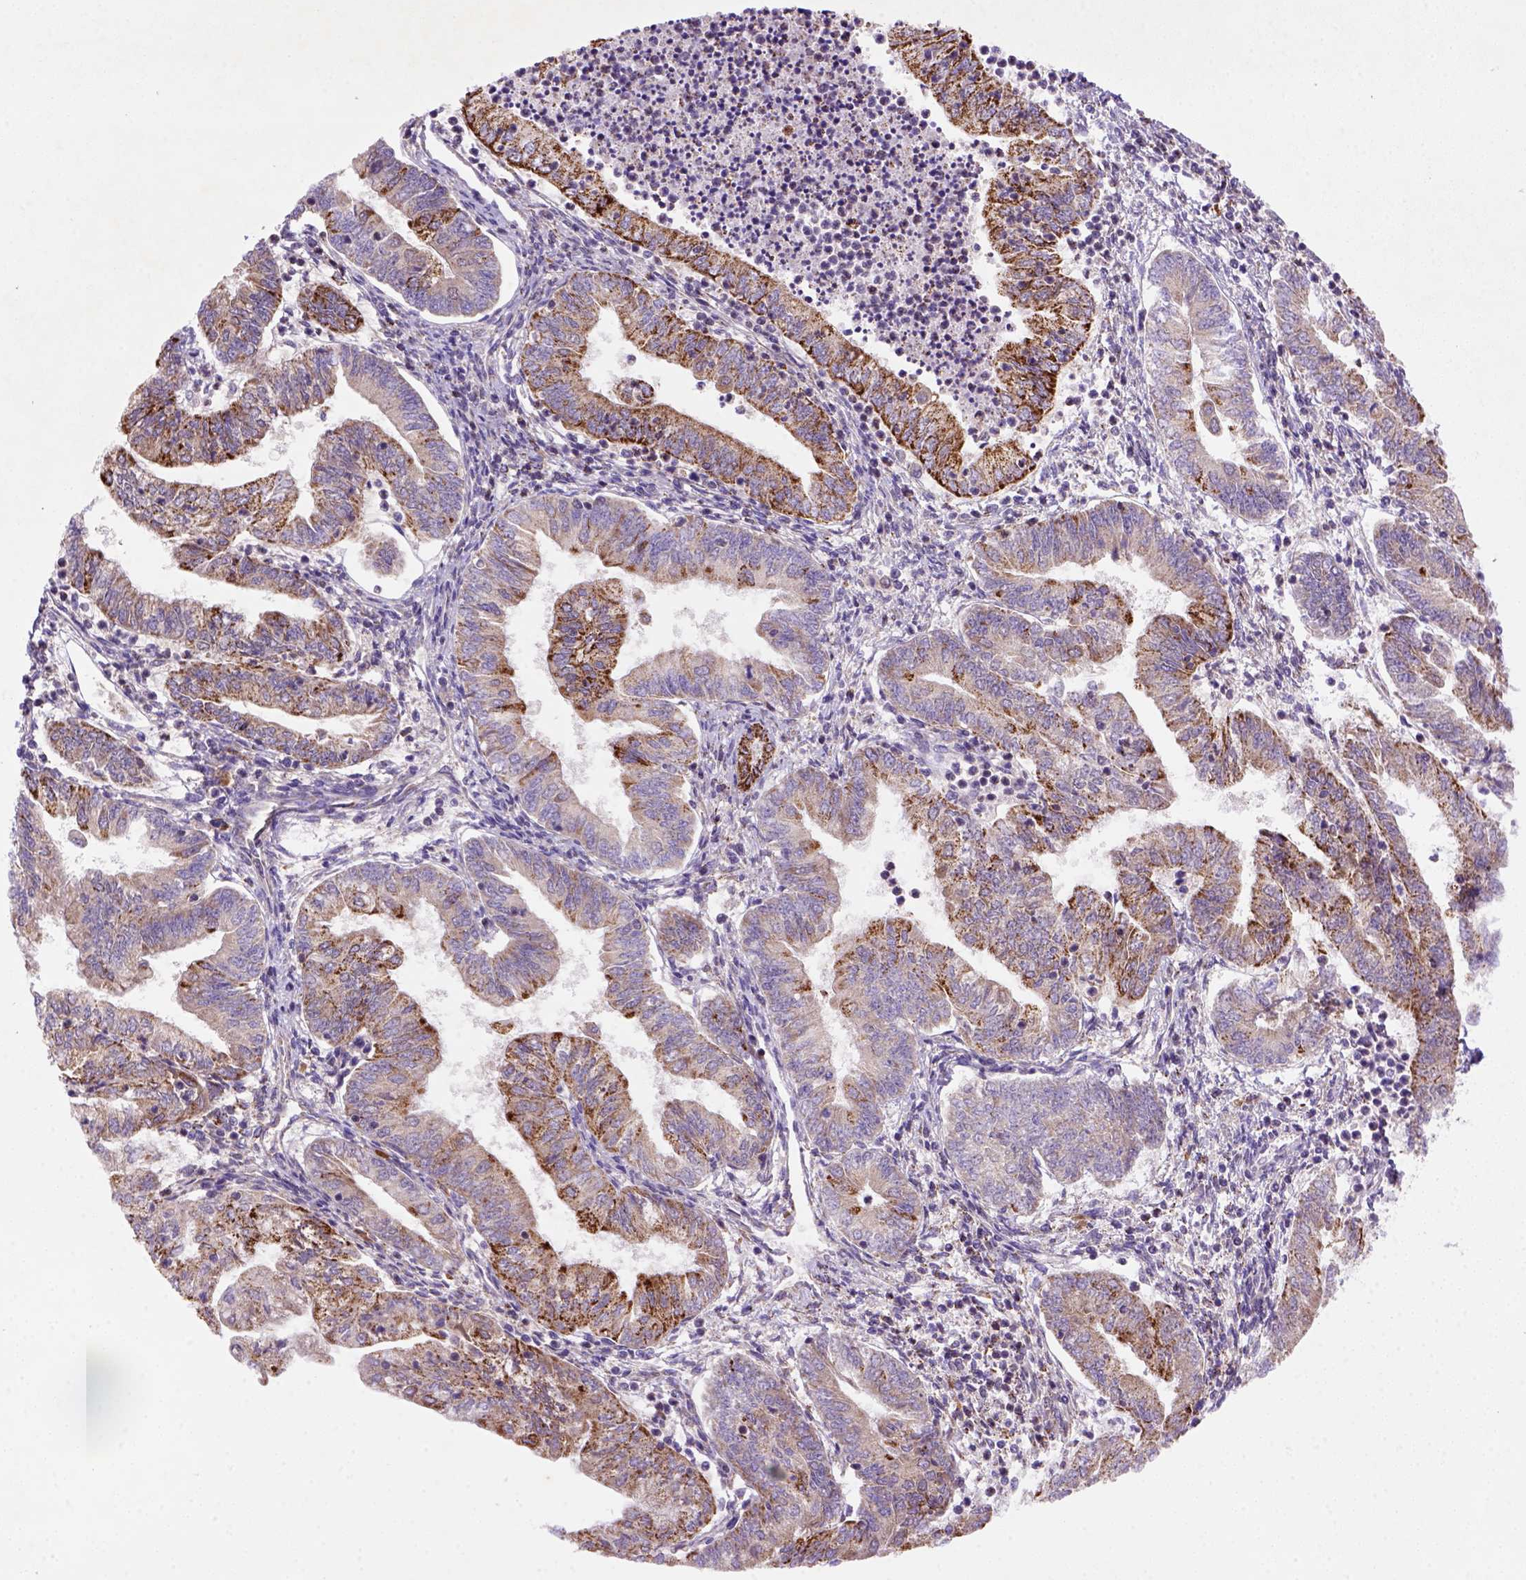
{"staining": {"intensity": "strong", "quantity": "25%-75%", "location": "cytoplasmic/membranous"}, "tissue": "endometrial cancer", "cell_type": "Tumor cells", "image_type": "cancer", "snomed": [{"axis": "morphology", "description": "Adenocarcinoma, NOS"}, {"axis": "topography", "description": "Endometrium"}], "caption": "Tumor cells demonstrate strong cytoplasmic/membranous positivity in approximately 25%-75% of cells in endometrial cancer (adenocarcinoma).", "gene": "FZD7", "patient": {"sex": "female", "age": 55}}